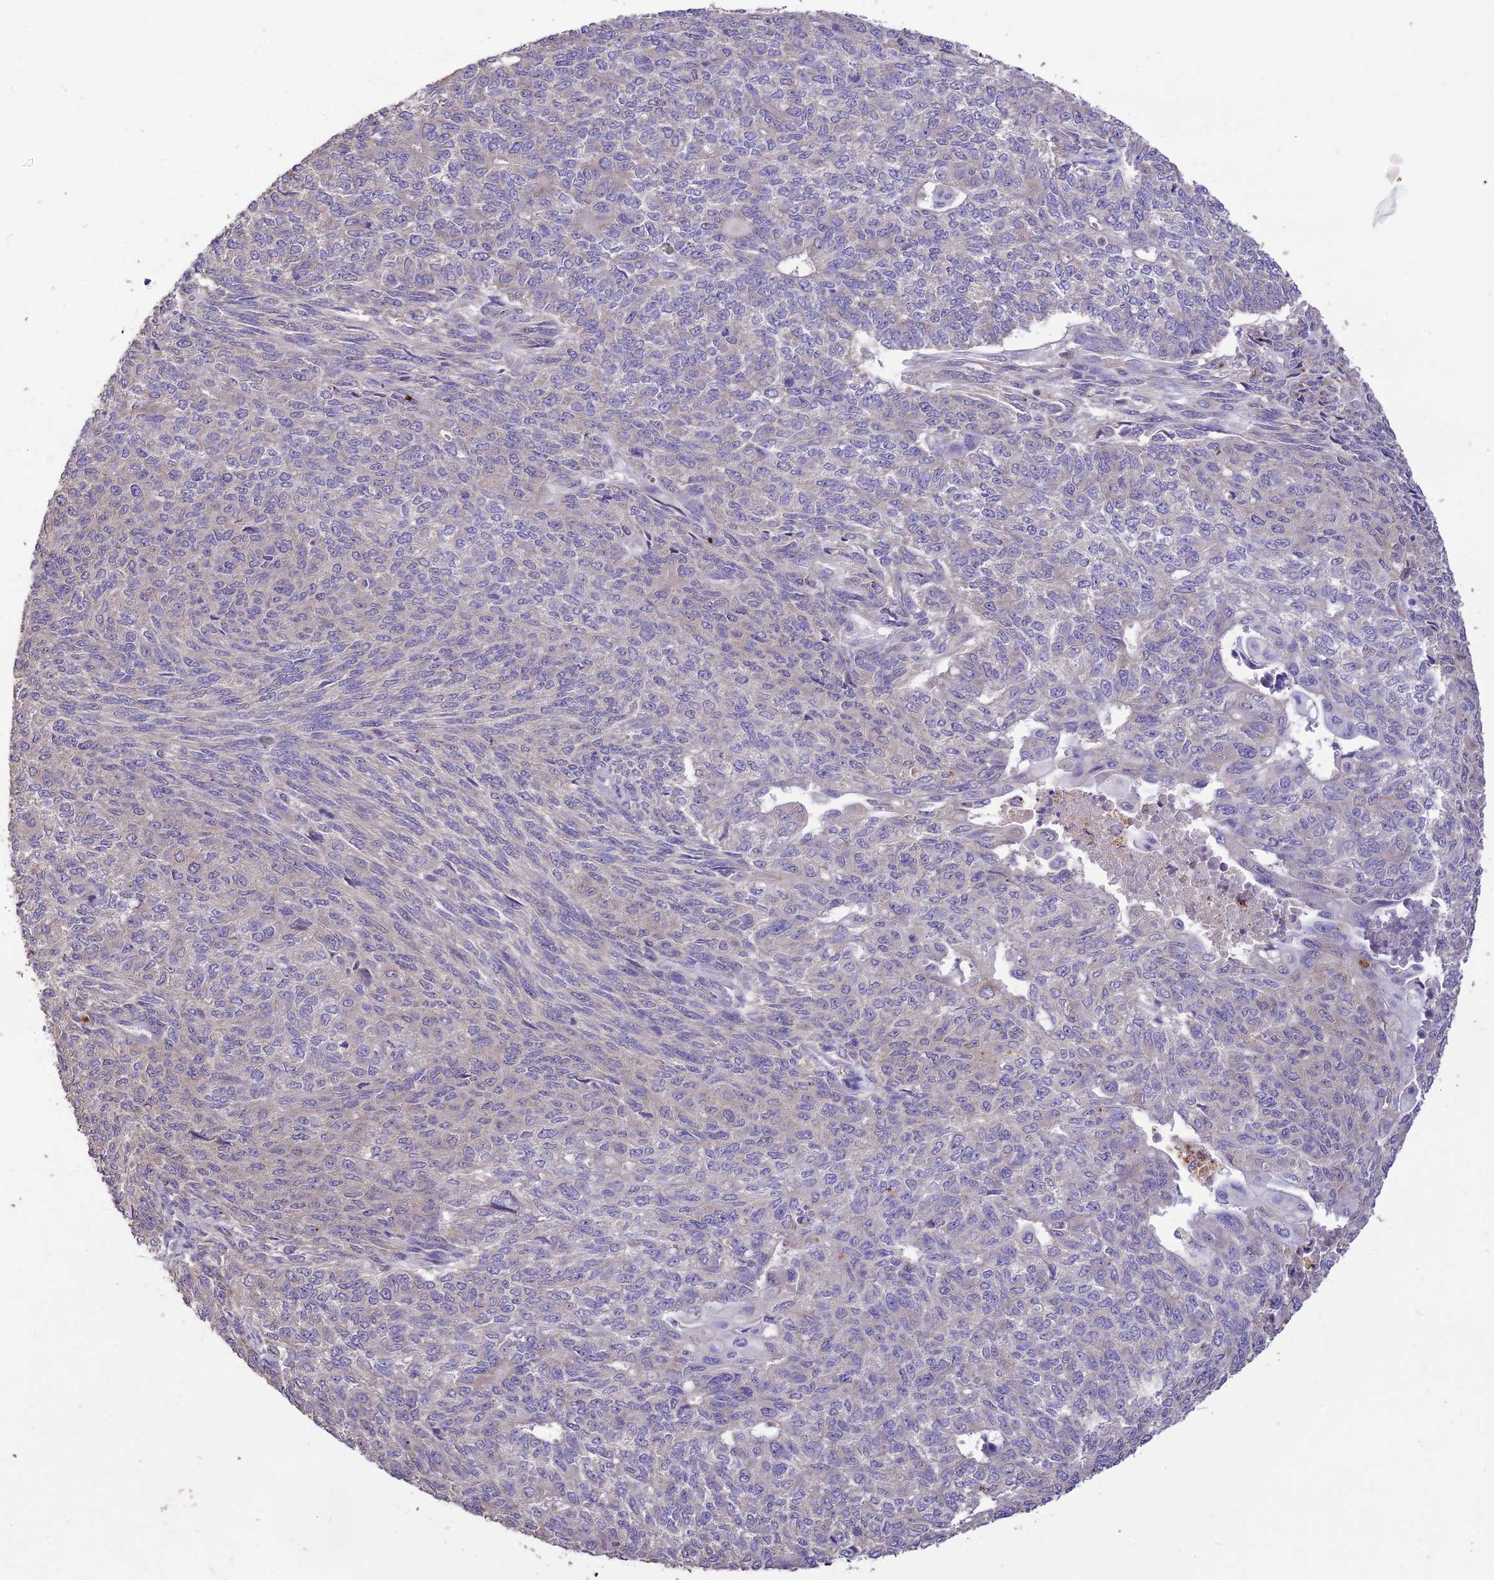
{"staining": {"intensity": "negative", "quantity": "none", "location": "none"}, "tissue": "endometrial cancer", "cell_type": "Tumor cells", "image_type": "cancer", "snomed": [{"axis": "morphology", "description": "Adenocarcinoma, NOS"}, {"axis": "topography", "description": "Endometrium"}], "caption": "Immunohistochemistry (IHC) photomicrograph of neoplastic tissue: adenocarcinoma (endometrial) stained with DAB (3,3'-diaminobenzidine) reveals no significant protein positivity in tumor cells.", "gene": "SDHD", "patient": {"sex": "female", "age": 32}}